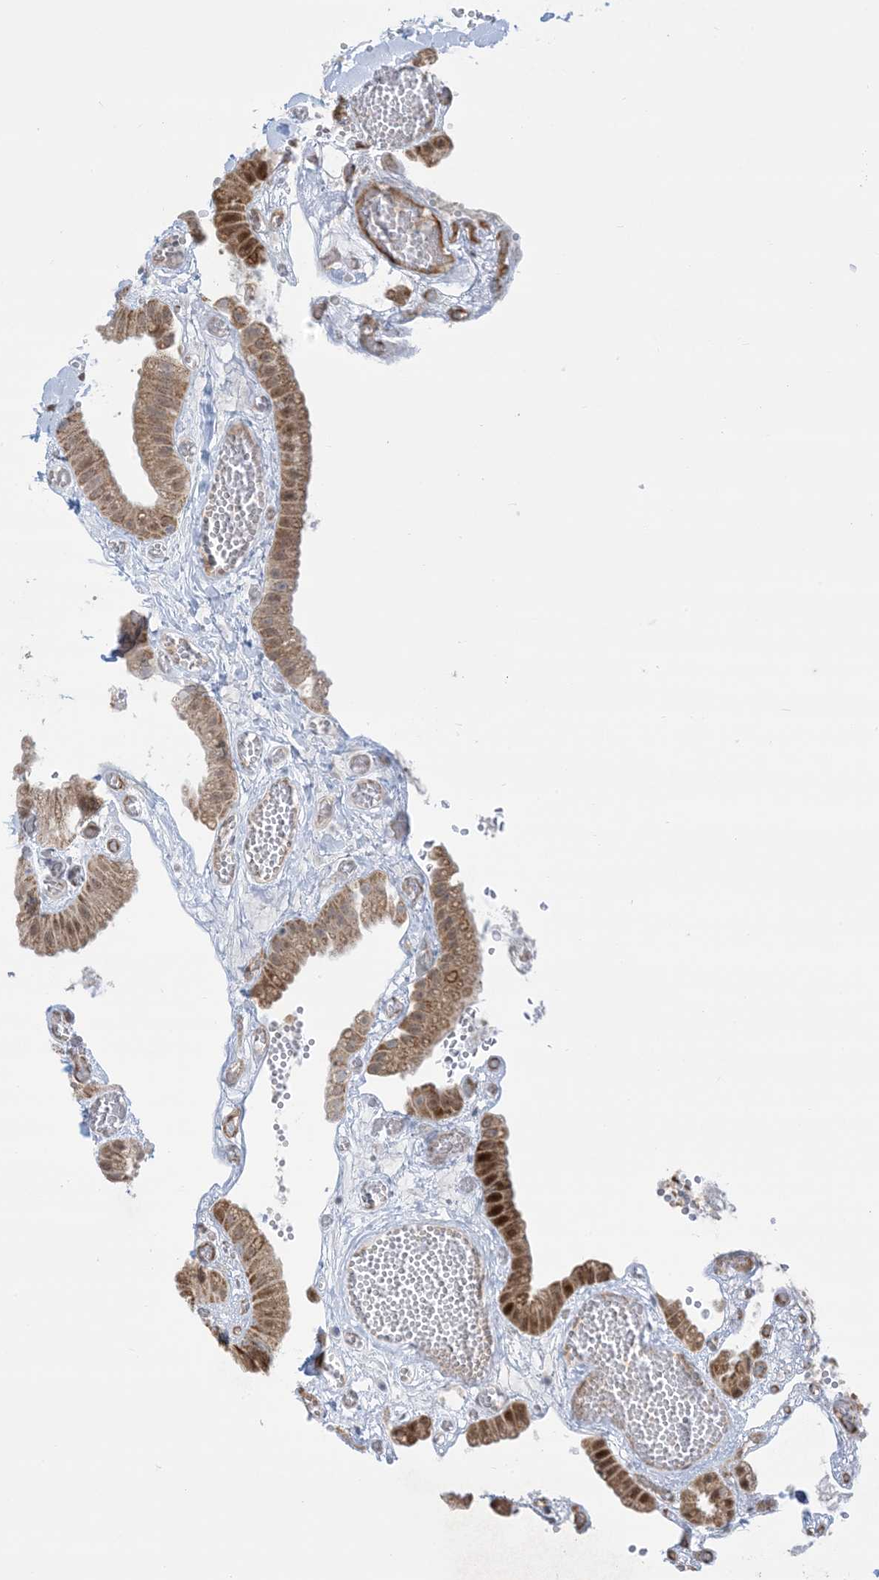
{"staining": {"intensity": "moderate", "quantity": "25%-75%", "location": "cytoplasmic/membranous,nuclear"}, "tissue": "gallbladder", "cell_type": "Glandular cells", "image_type": "normal", "snomed": [{"axis": "morphology", "description": "Normal tissue, NOS"}, {"axis": "topography", "description": "Gallbladder"}], "caption": "Gallbladder stained with immunohistochemistry displays moderate cytoplasmic/membranous,nuclear expression in about 25%-75% of glandular cells.", "gene": "TFPT", "patient": {"sex": "female", "age": 64}}